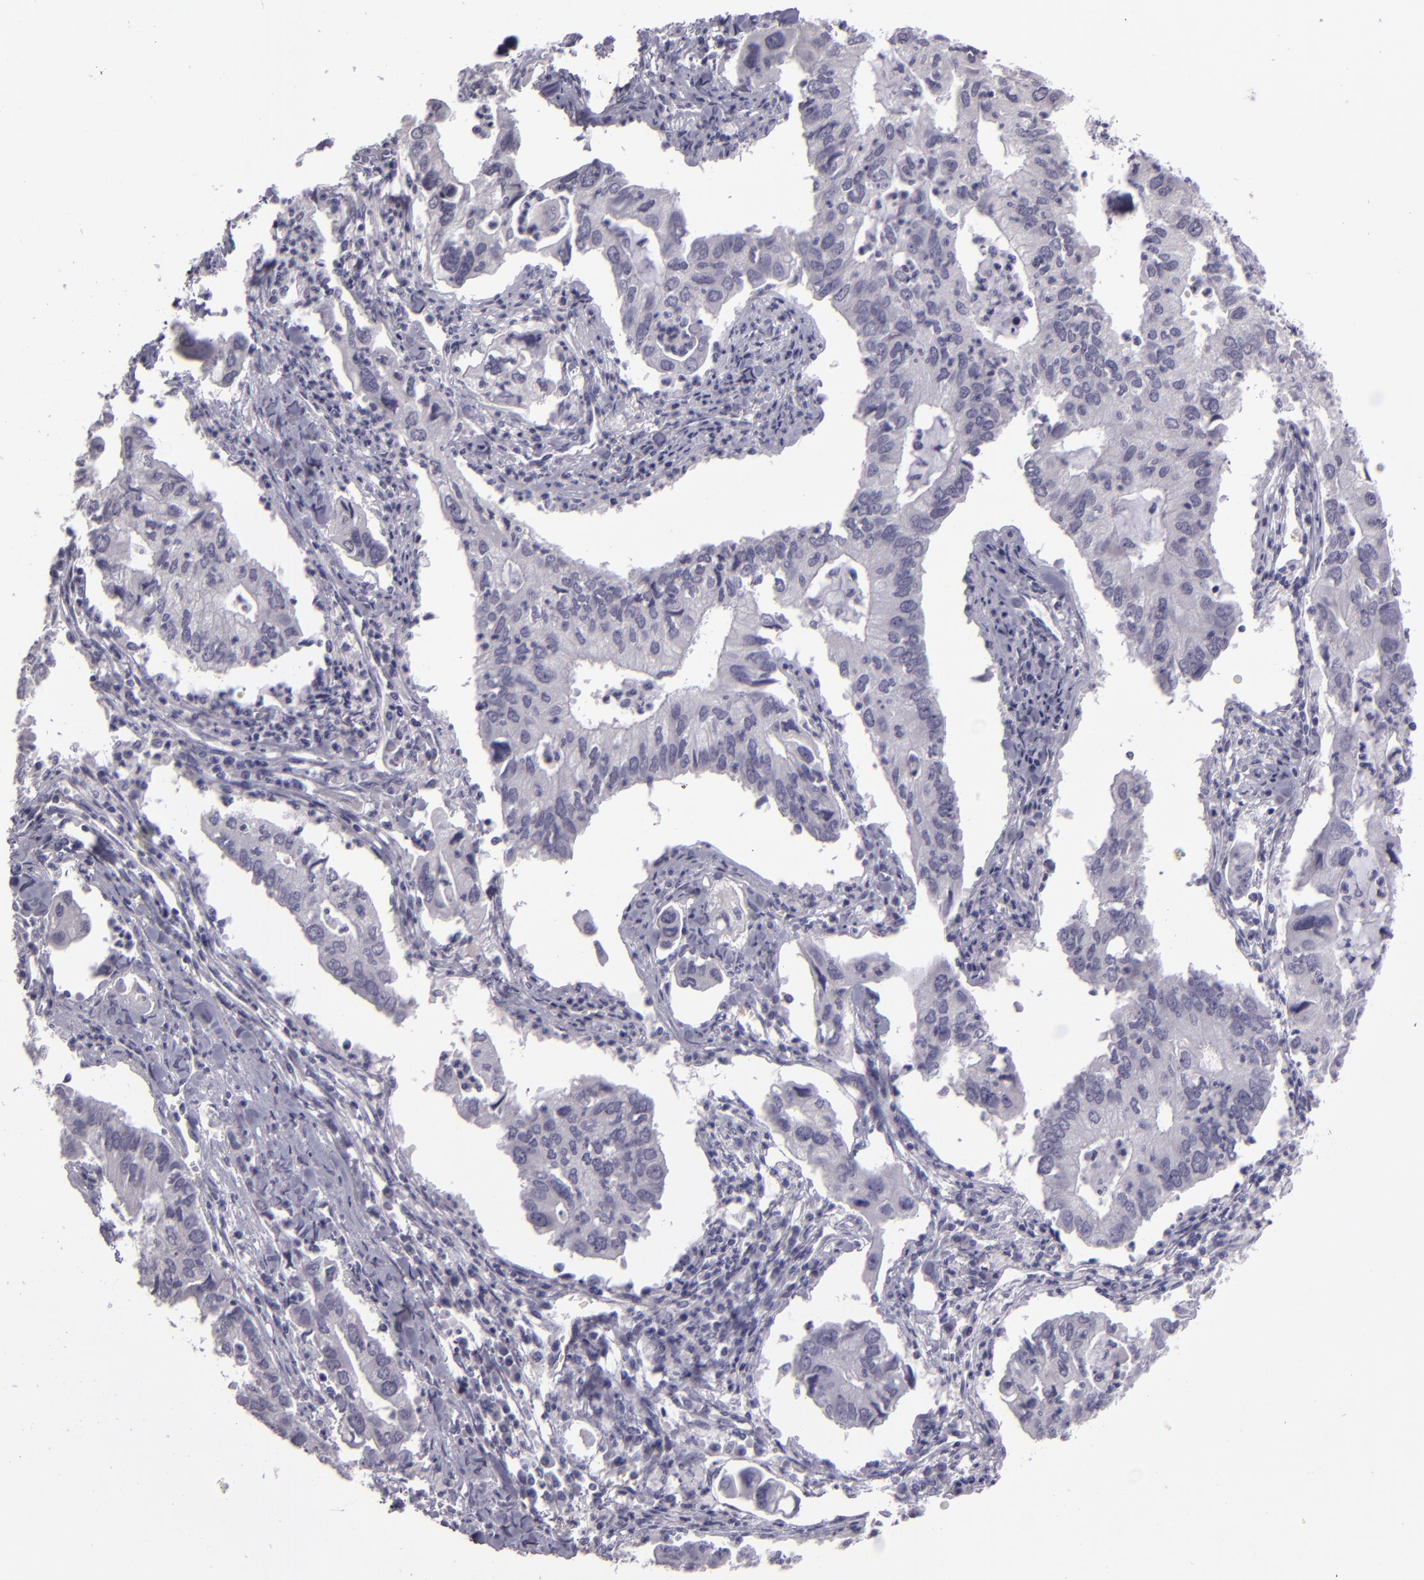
{"staining": {"intensity": "negative", "quantity": "none", "location": "none"}, "tissue": "lung cancer", "cell_type": "Tumor cells", "image_type": "cancer", "snomed": [{"axis": "morphology", "description": "Adenocarcinoma, NOS"}, {"axis": "topography", "description": "Lung"}], "caption": "An IHC photomicrograph of adenocarcinoma (lung) is shown. There is no staining in tumor cells of adenocarcinoma (lung). (DAB (3,3'-diaminobenzidine) immunohistochemistry (IHC) visualized using brightfield microscopy, high magnification).", "gene": "SNCB", "patient": {"sex": "male", "age": 48}}